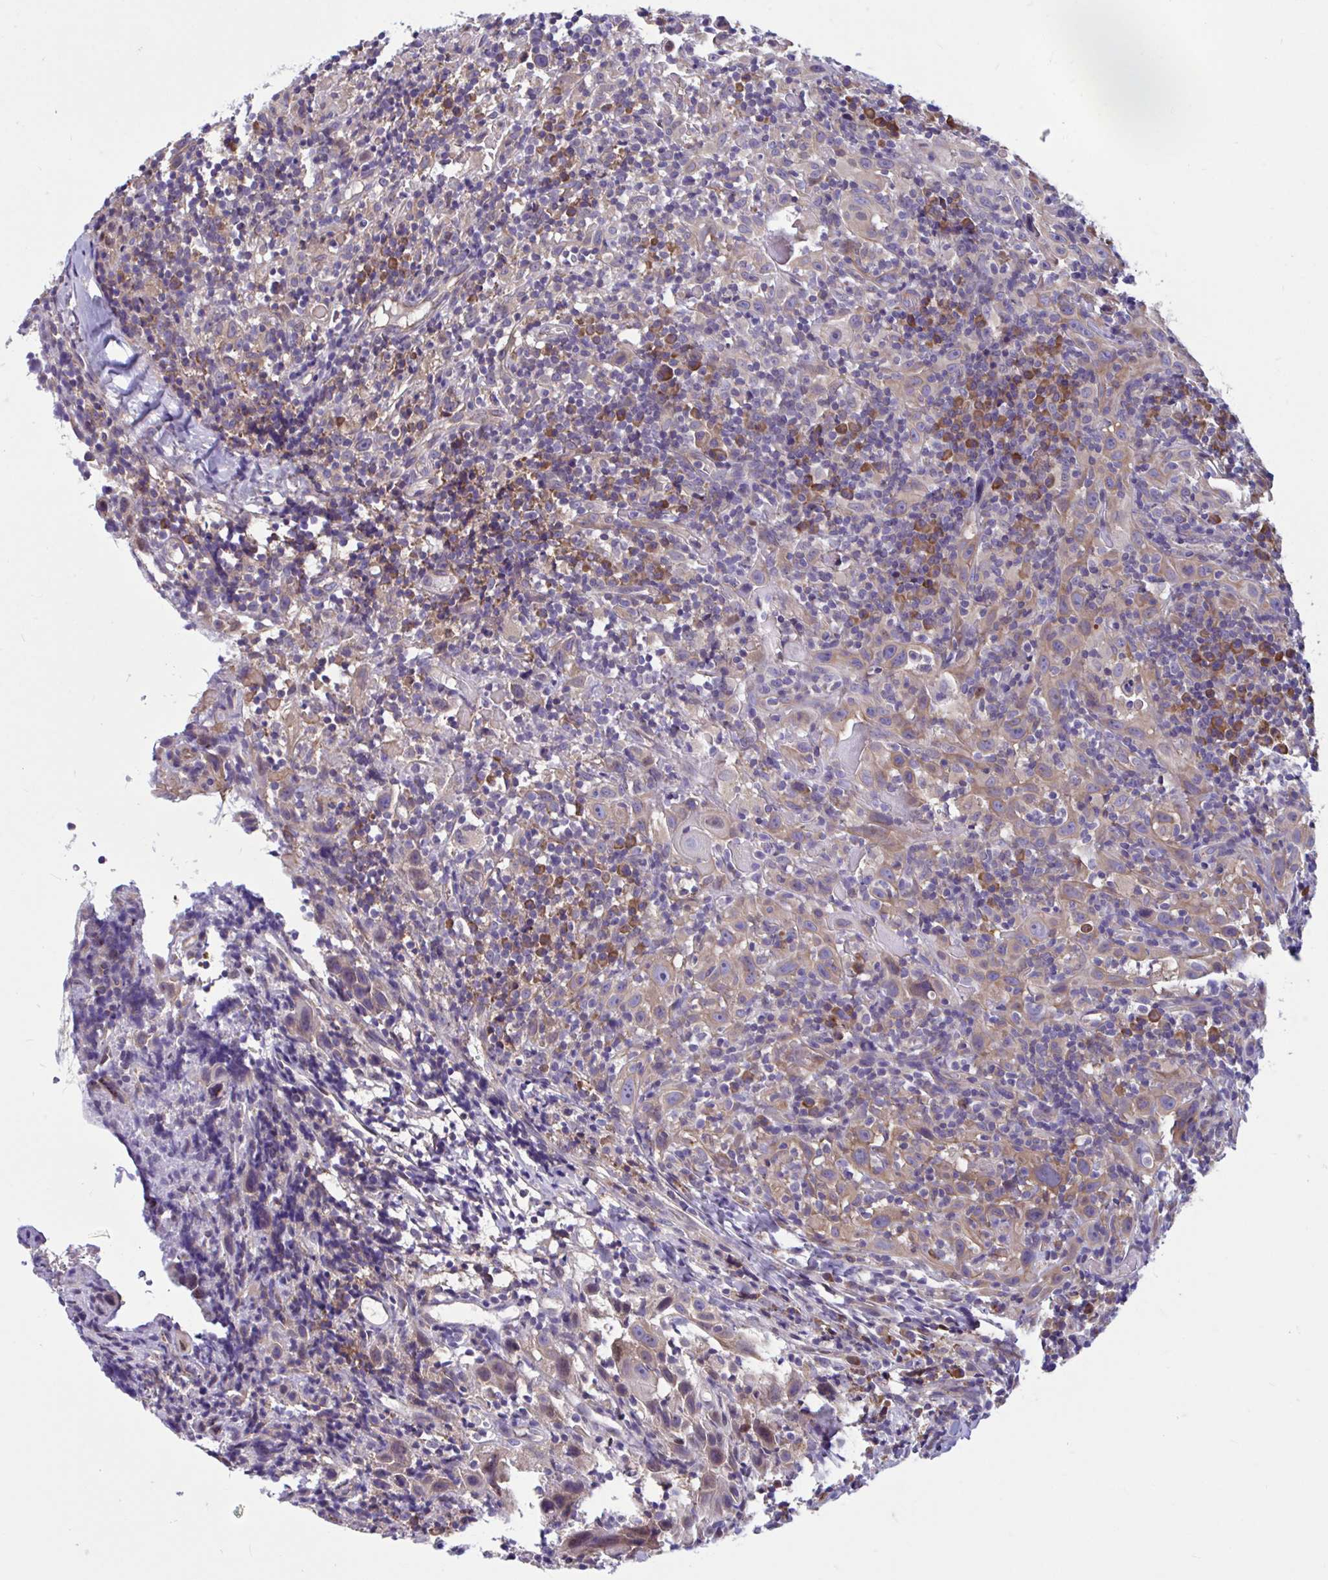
{"staining": {"intensity": "weak", "quantity": ">75%", "location": "cytoplasmic/membranous"}, "tissue": "head and neck cancer", "cell_type": "Tumor cells", "image_type": "cancer", "snomed": [{"axis": "morphology", "description": "Squamous cell carcinoma, NOS"}, {"axis": "topography", "description": "Head-Neck"}], "caption": "Protein staining reveals weak cytoplasmic/membranous expression in approximately >75% of tumor cells in head and neck squamous cell carcinoma.", "gene": "WBP1", "patient": {"sex": "female", "age": 95}}